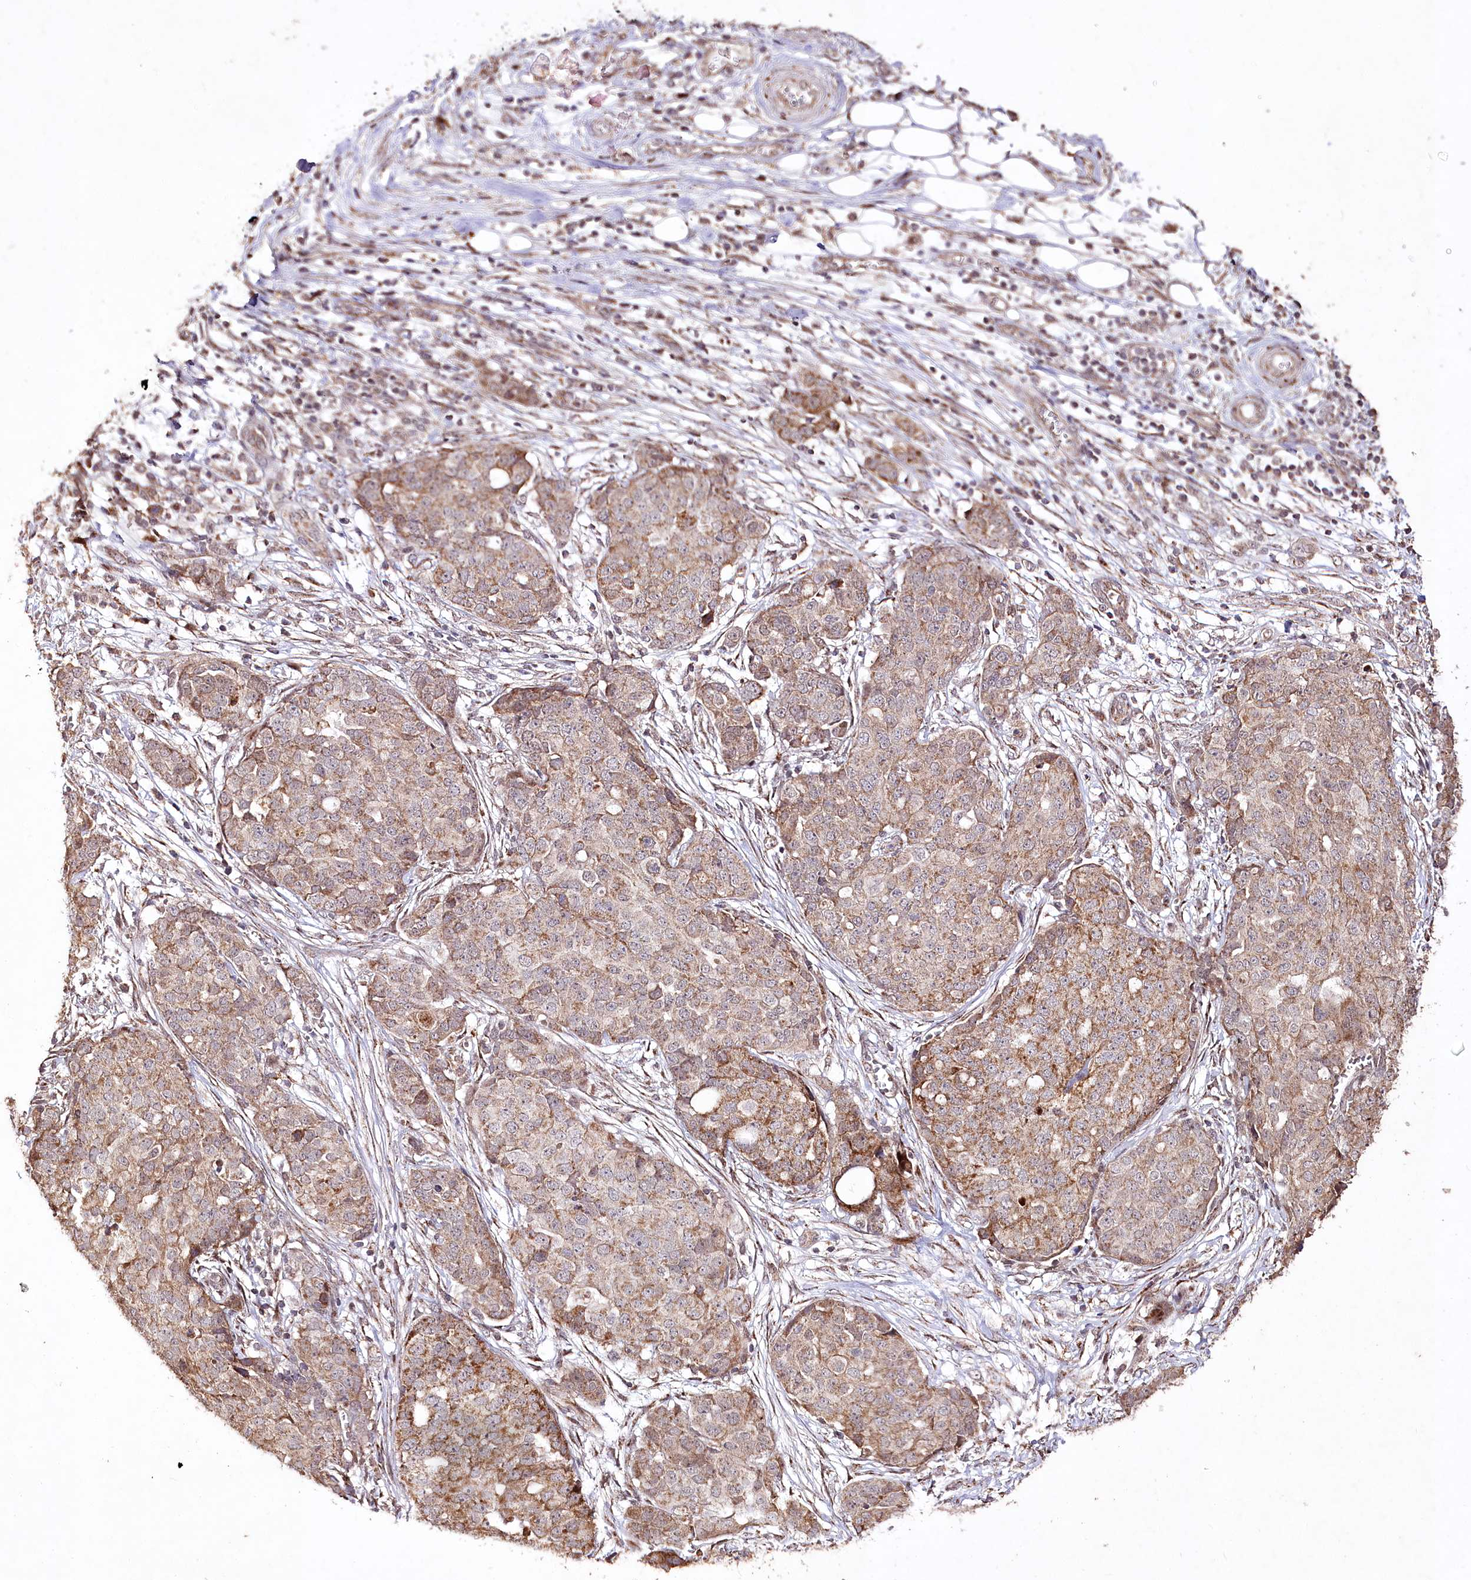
{"staining": {"intensity": "moderate", "quantity": ">75%", "location": "cytoplasmic/membranous"}, "tissue": "ovarian cancer", "cell_type": "Tumor cells", "image_type": "cancer", "snomed": [{"axis": "morphology", "description": "Cystadenocarcinoma, serous, NOS"}, {"axis": "topography", "description": "Soft tissue"}, {"axis": "topography", "description": "Ovary"}], "caption": "Ovarian serous cystadenocarcinoma stained for a protein shows moderate cytoplasmic/membranous positivity in tumor cells.", "gene": "CARD19", "patient": {"sex": "female", "age": 57}}